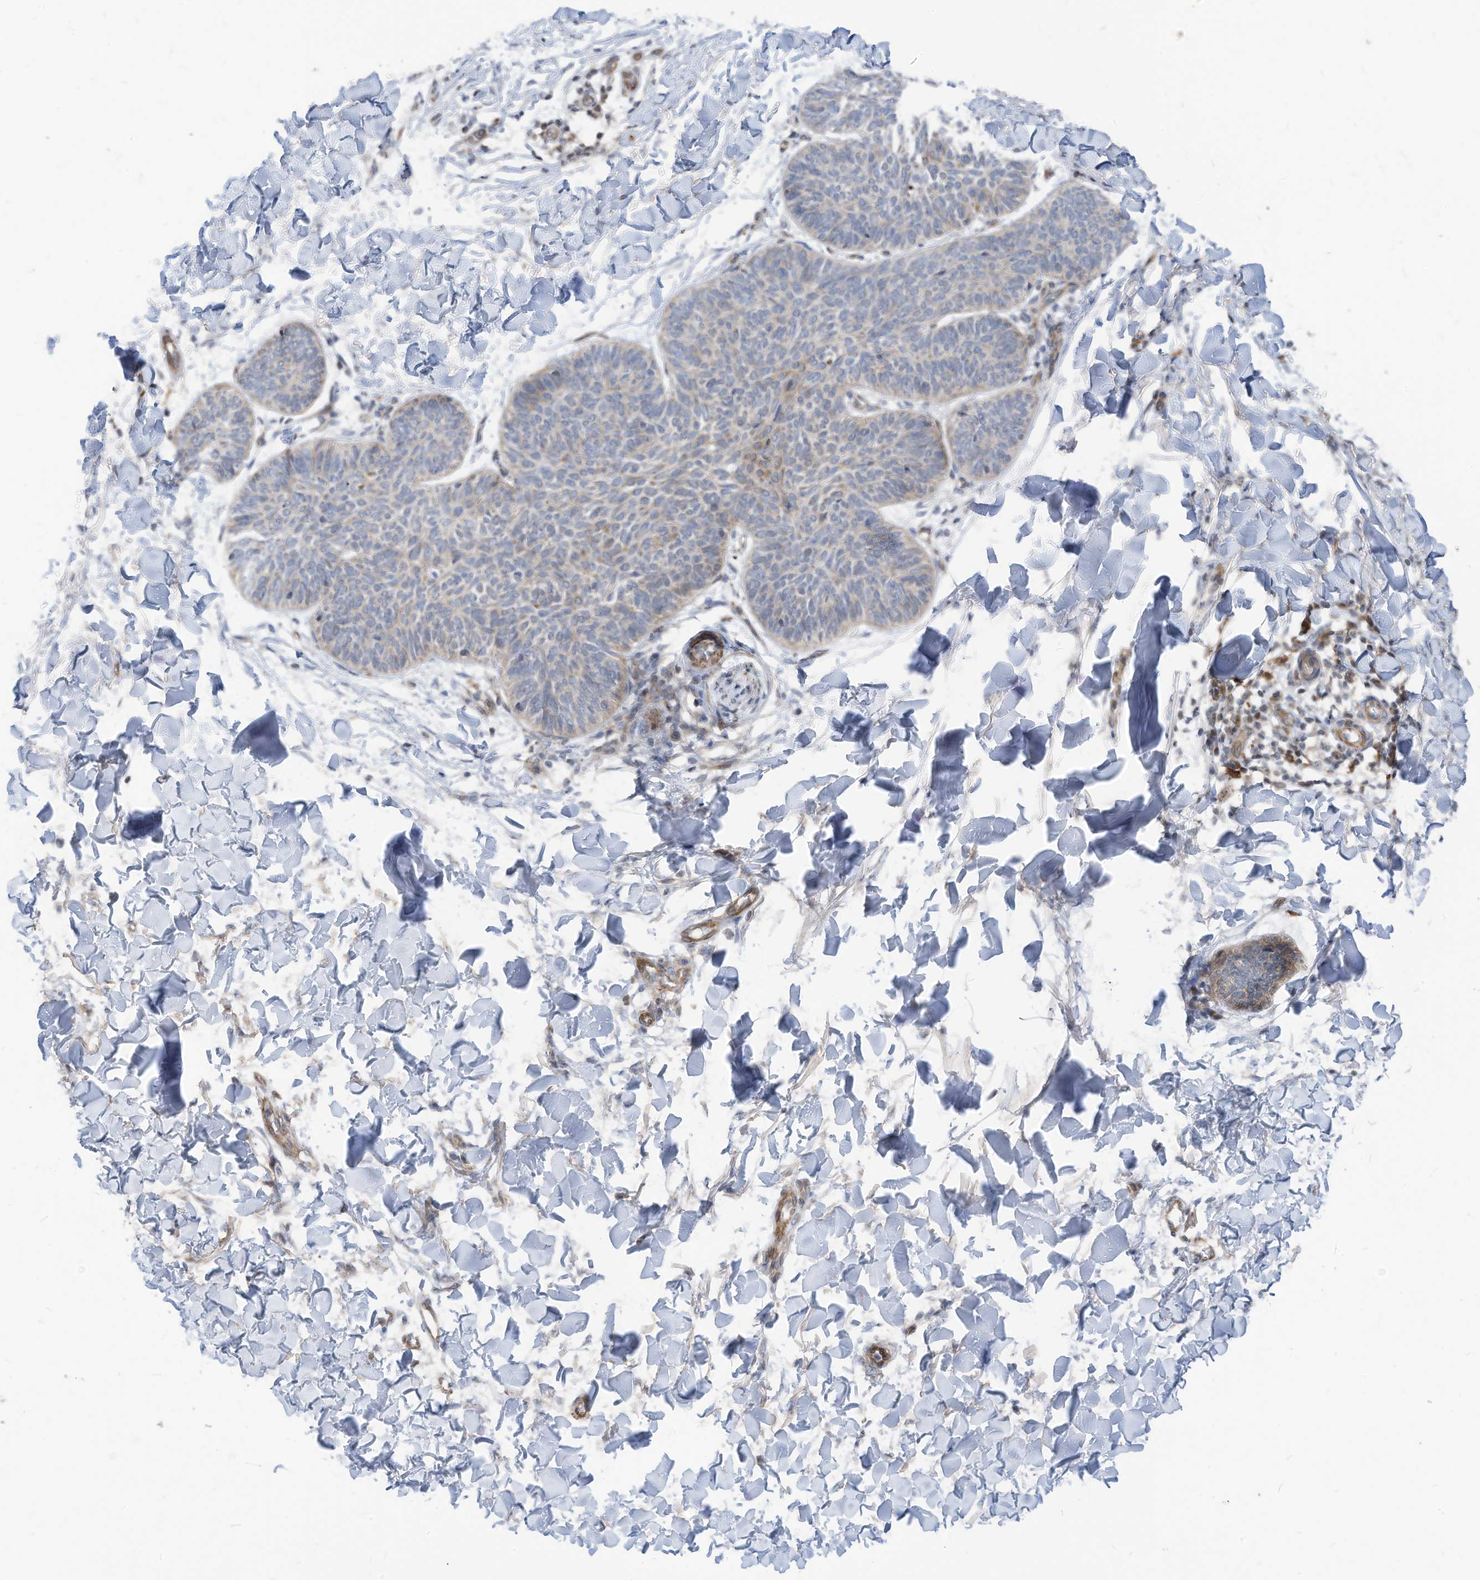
{"staining": {"intensity": "weak", "quantity": "<25%", "location": "cytoplasmic/membranous"}, "tissue": "skin cancer", "cell_type": "Tumor cells", "image_type": "cancer", "snomed": [{"axis": "morphology", "description": "Normal tissue, NOS"}, {"axis": "morphology", "description": "Basal cell carcinoma"}, {"axis": "topography", "description": "Skin"}], "caption": "Protein analysis of skin basal cell carcinoma reveals no significant positivity in tumor cells.", "gene": "GPATCH3", "patient": {"sex": "male", "age": 50}}